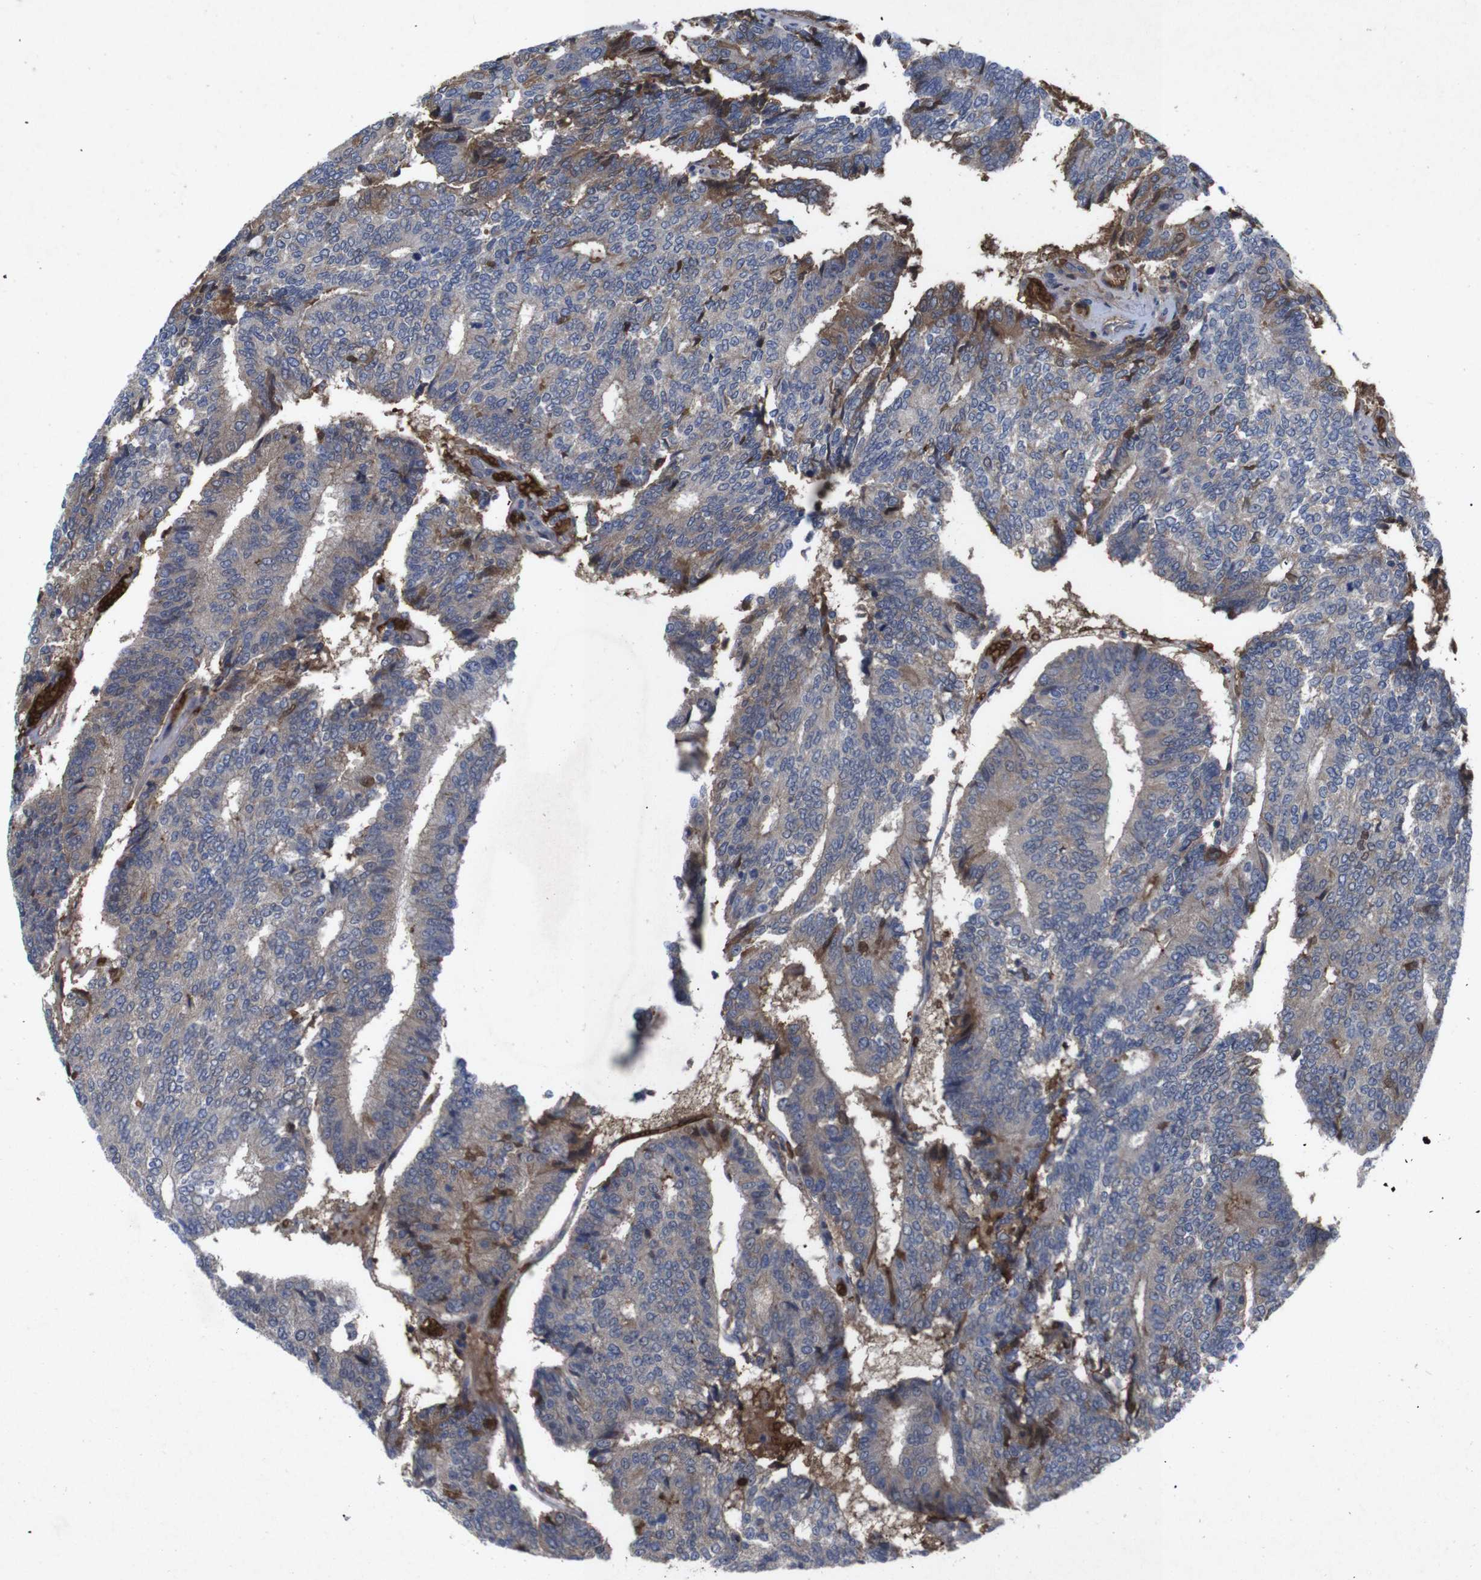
{"staining": {"intensity": "moderate", "quantity": "25%-75%", "location": "cytoplasmic/membranous"}, "tissue": "prostate cancer", "cell_type": "Tumor cells", "image_type": "cancer", "snomed": [{"axis": "morphology", "description": "Normal tissue, NOS"}, {"axis": "morphology", "description": "Adenocarcinoma, High grade"}, {"axis": "topography", "description": "Prostate"}, {"axis": "topography", "description": "Seminal veicle"}], "caption": "DAB immunohistochemical staining of human prostate cancer displays moderate cytoplasmic/membranous protein staining in approximately 25%-75% of tumor cells.", "gene": "SPTB", "patient": {"sex": "male", "age": 55}}